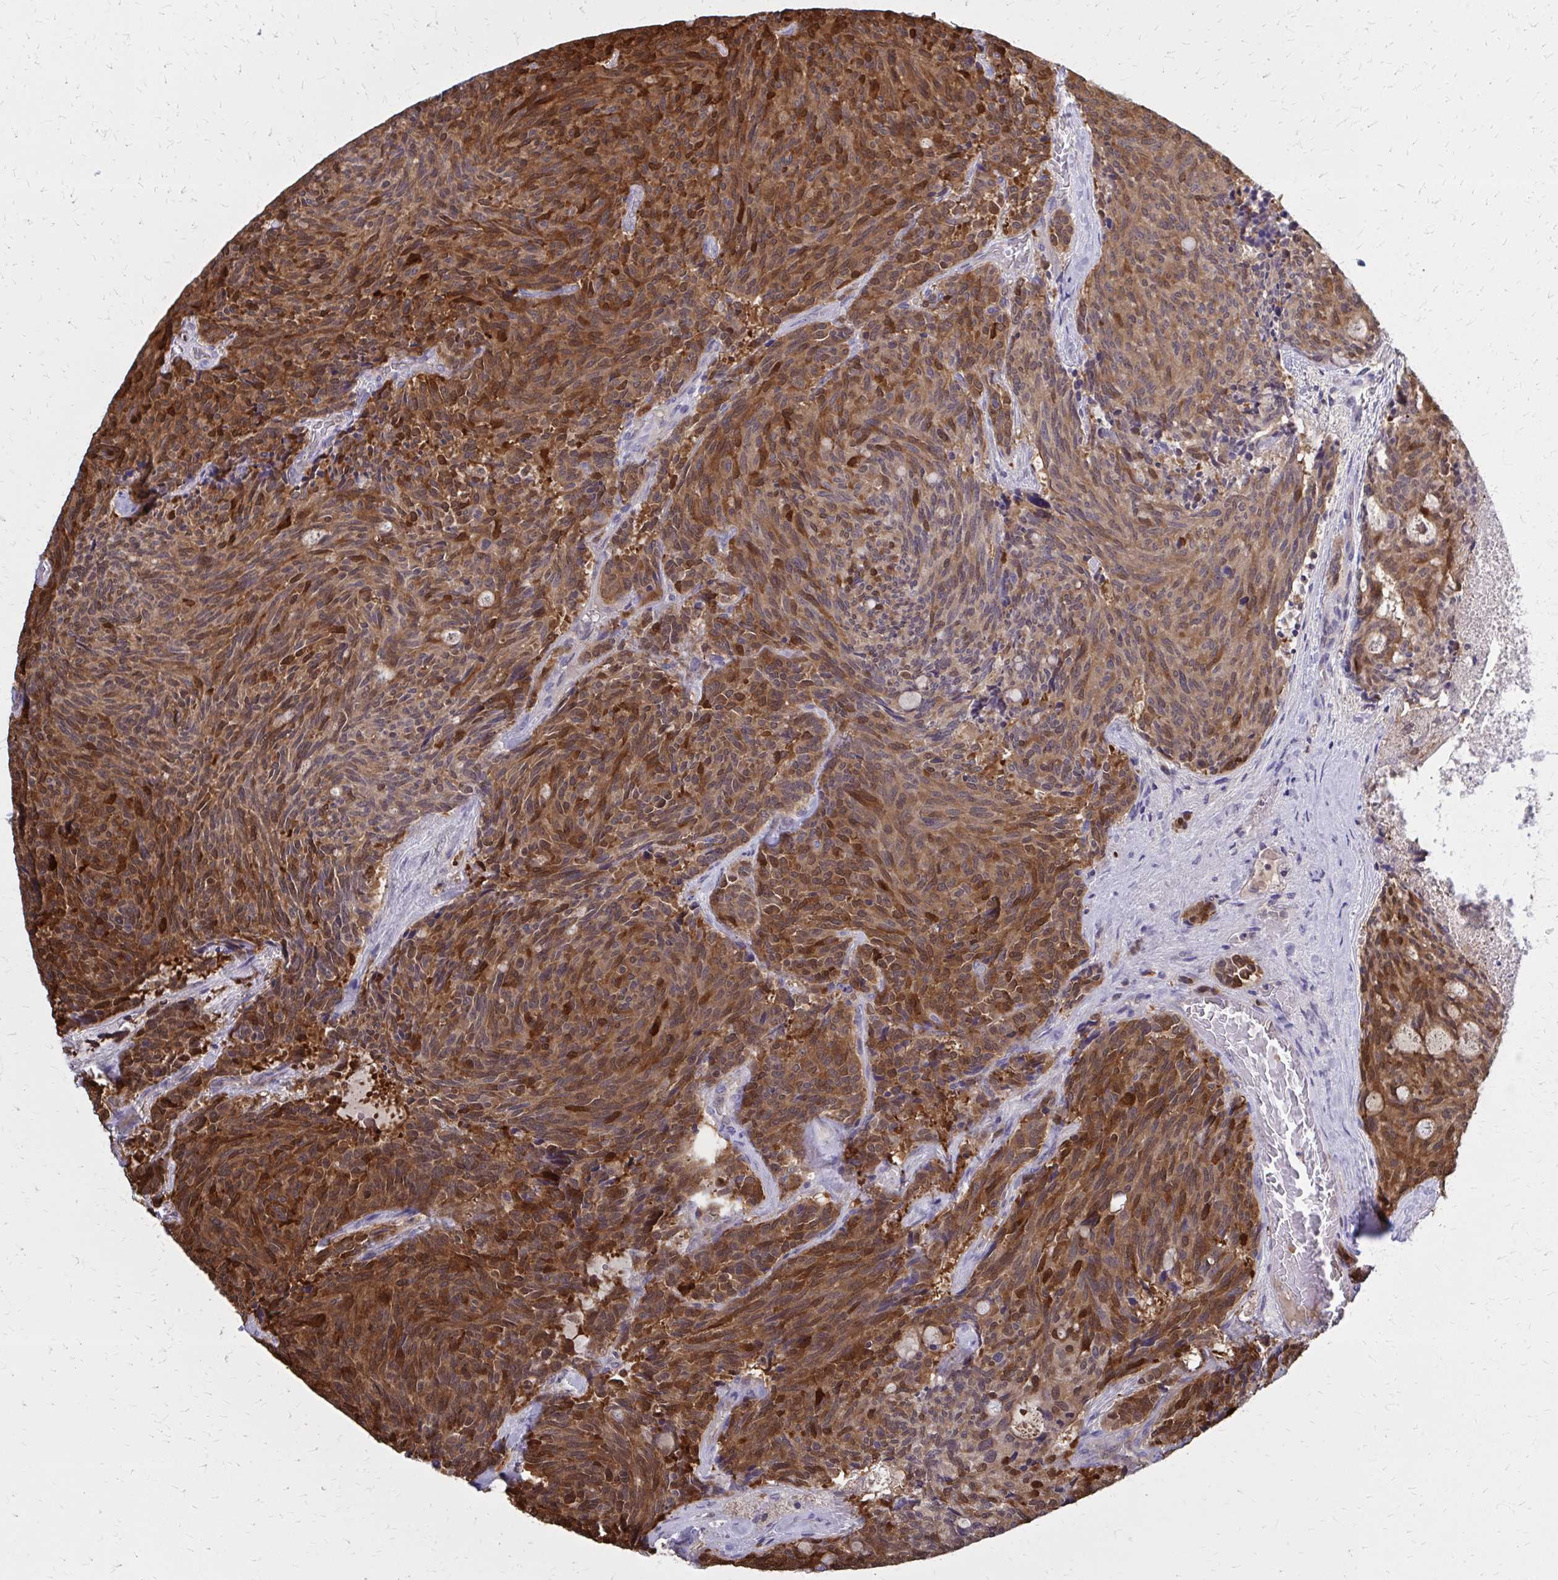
{"staining": {"intensity": "strong", "quantity": ">75%", "location": "cytoplasmic/membranous"}, "tissue": "carcinoid", "cell_type": "Tumor cells", "image_type": "cancer", "snomed": [{"axis": "morphology", "description": "Carcinoid, malignant, NOS"}, {"axis": "topography", "description": "Pancreas"}], "caption": "Strong cytoplasmic/membranous protein staining is seen in about >75% of tumor cells in malignant carcinoid.", "gene": "DBI", "patient": {"sex": "female", "age": 54}}